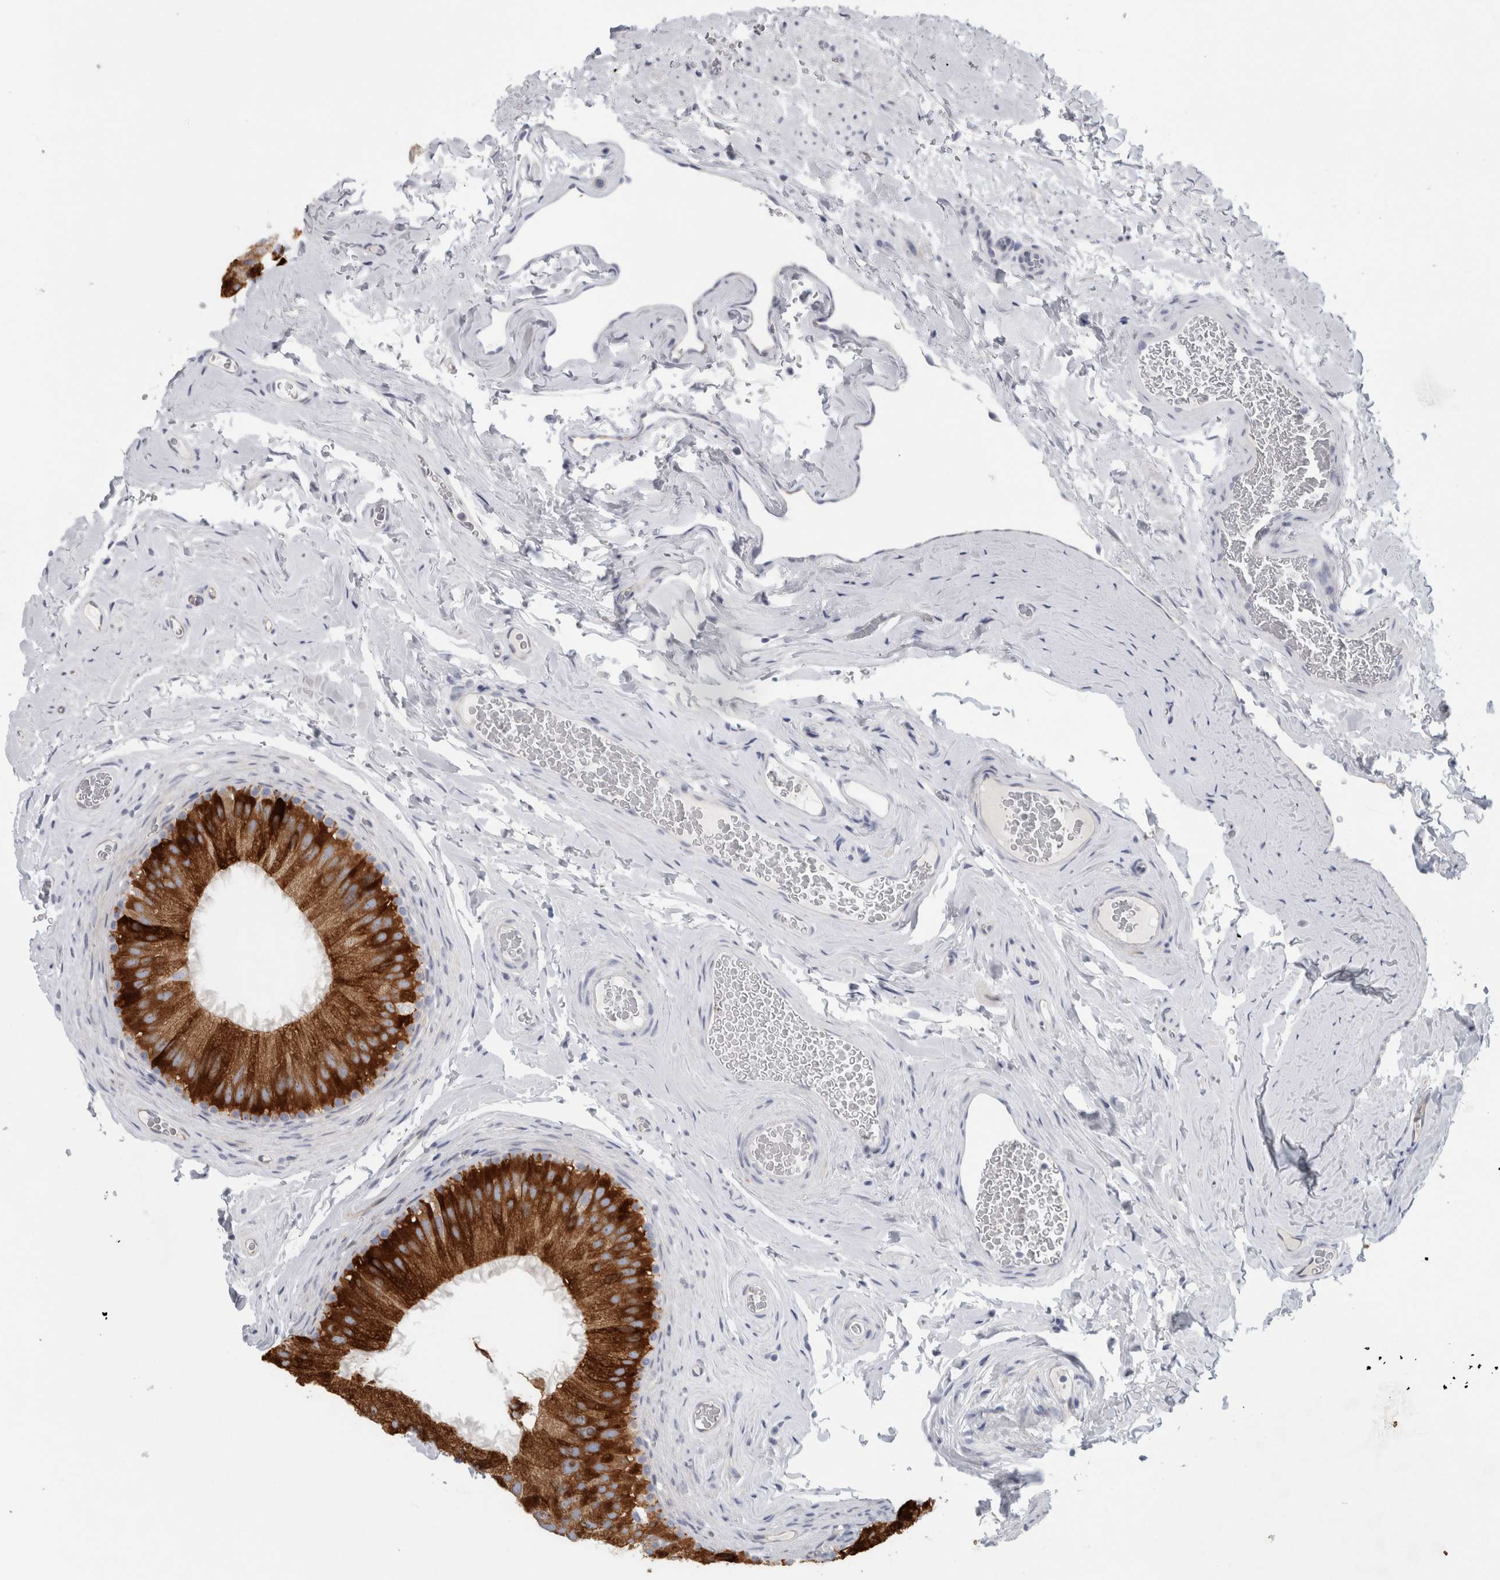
{"staining": {"intensity": "strong", "quantity": "<25%", "location": "cytoplasmic/membranous"}, "tissue": "epididymis", "cell_type": "Glandular cells", "image_type": "normal", "snomed": [{"axis": "morphology", "description": "Normal tissue, NOS"}, {"axis": "topography", "description": "Vascular tissue"}, {"axis": "topography", "description": "Epididymis"}], "caption": "This image demonstrates immunohistochemistry staining of normal human epididymis, with medium strong cytoplasmic/membranous positivity in approximately <25% of glandular cells.", "gene": "B3GNT3", "patient": {"sex": "male", "age": 49}}